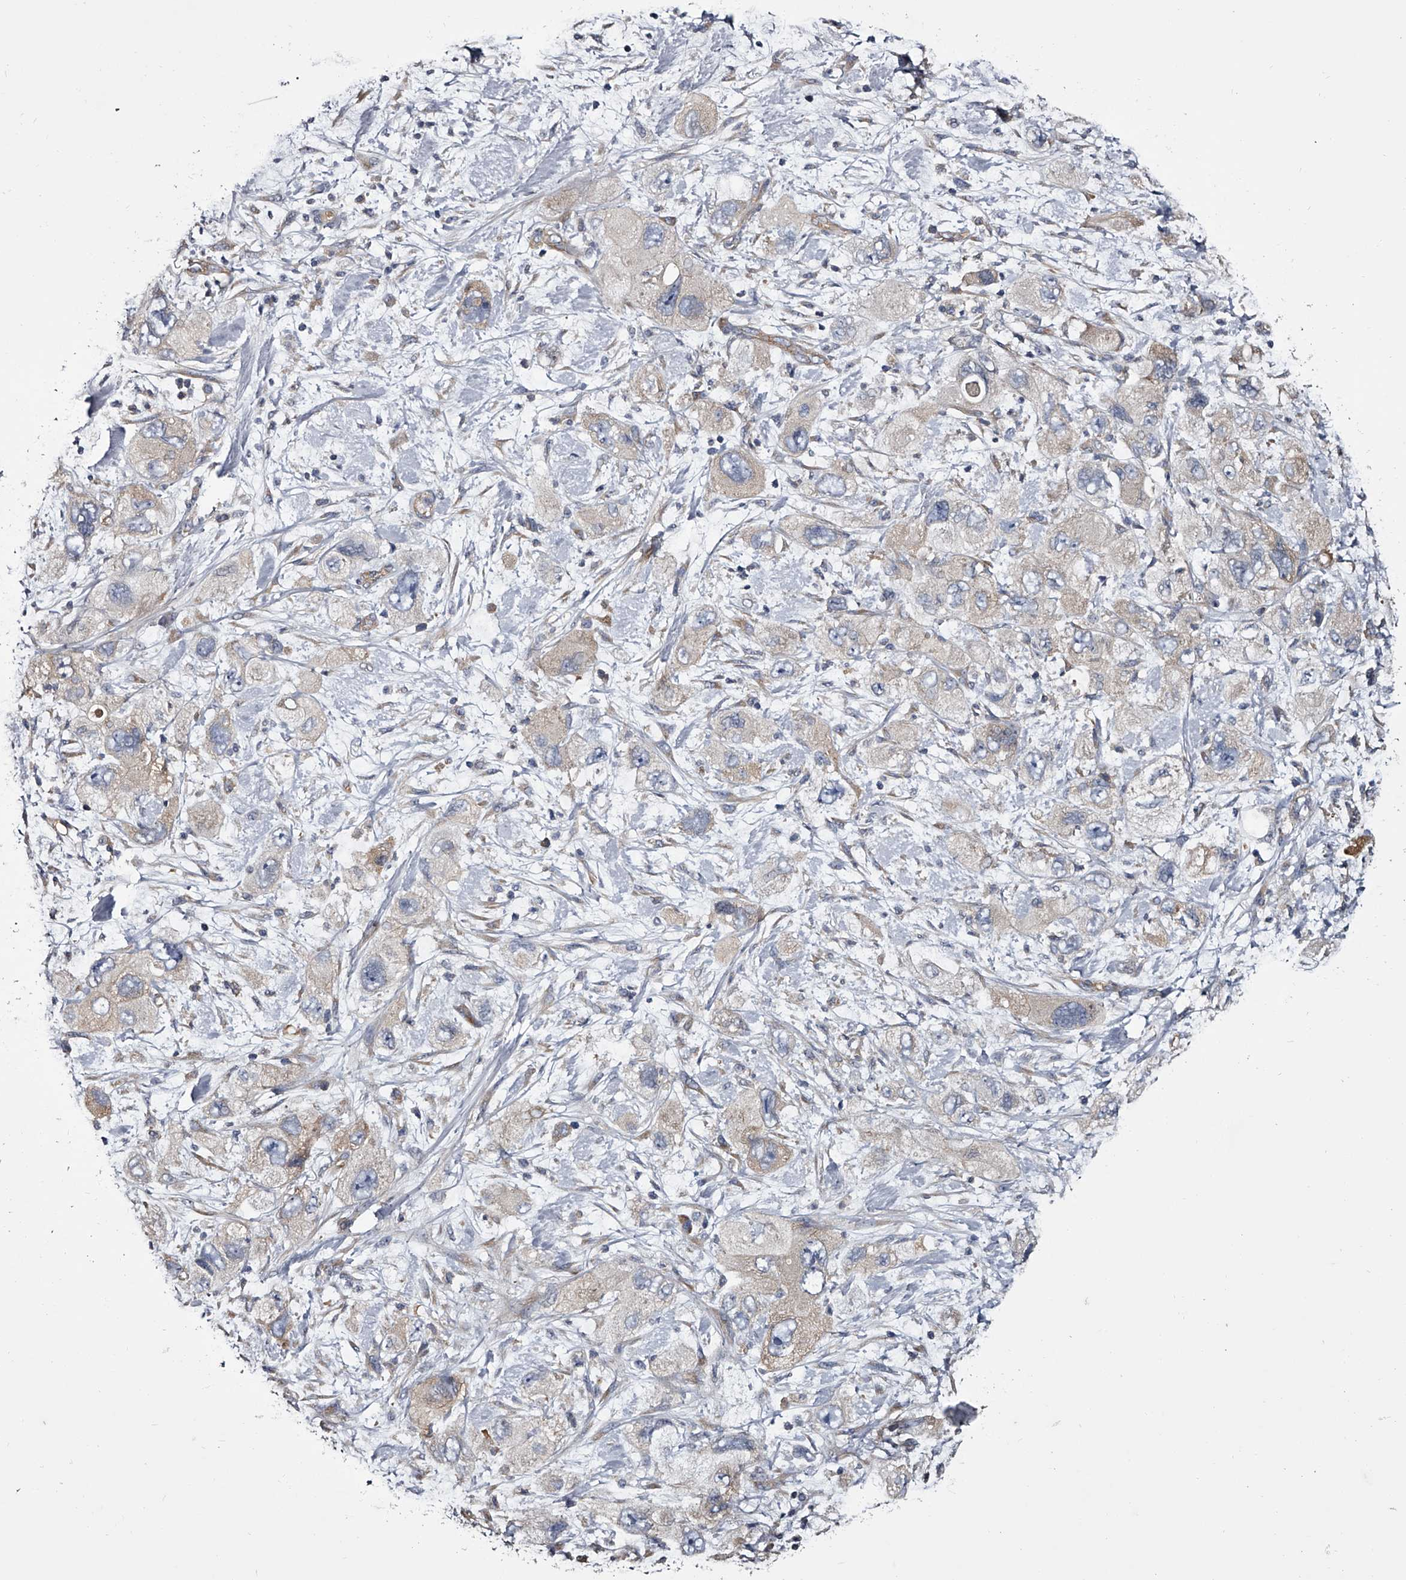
{"staining": {"intensity": "negative", "quantity": "none", "location": "none"}, "tissue": "pancreatic cancer", "cell_type": "Tumor cells", "image_type": "cancer", "snomed": [{"axis": "morphology", "description": "Adenocarcinoma, NOS"}, {"axis": "topography", "description": "Pancreas"}], "caption": "High power microscopy histopathology image of an IHC histopathology image of pancreatic cancer, revealing no significant staining in tumor cells. The staining was performed using DAB to visualize the protein expression in brown, while the nuclei were stained in blue with hematoxylin (Magnification: 20x).", "gene": "GAPVD1", "patient": {"sex": "female", "age": 73}}